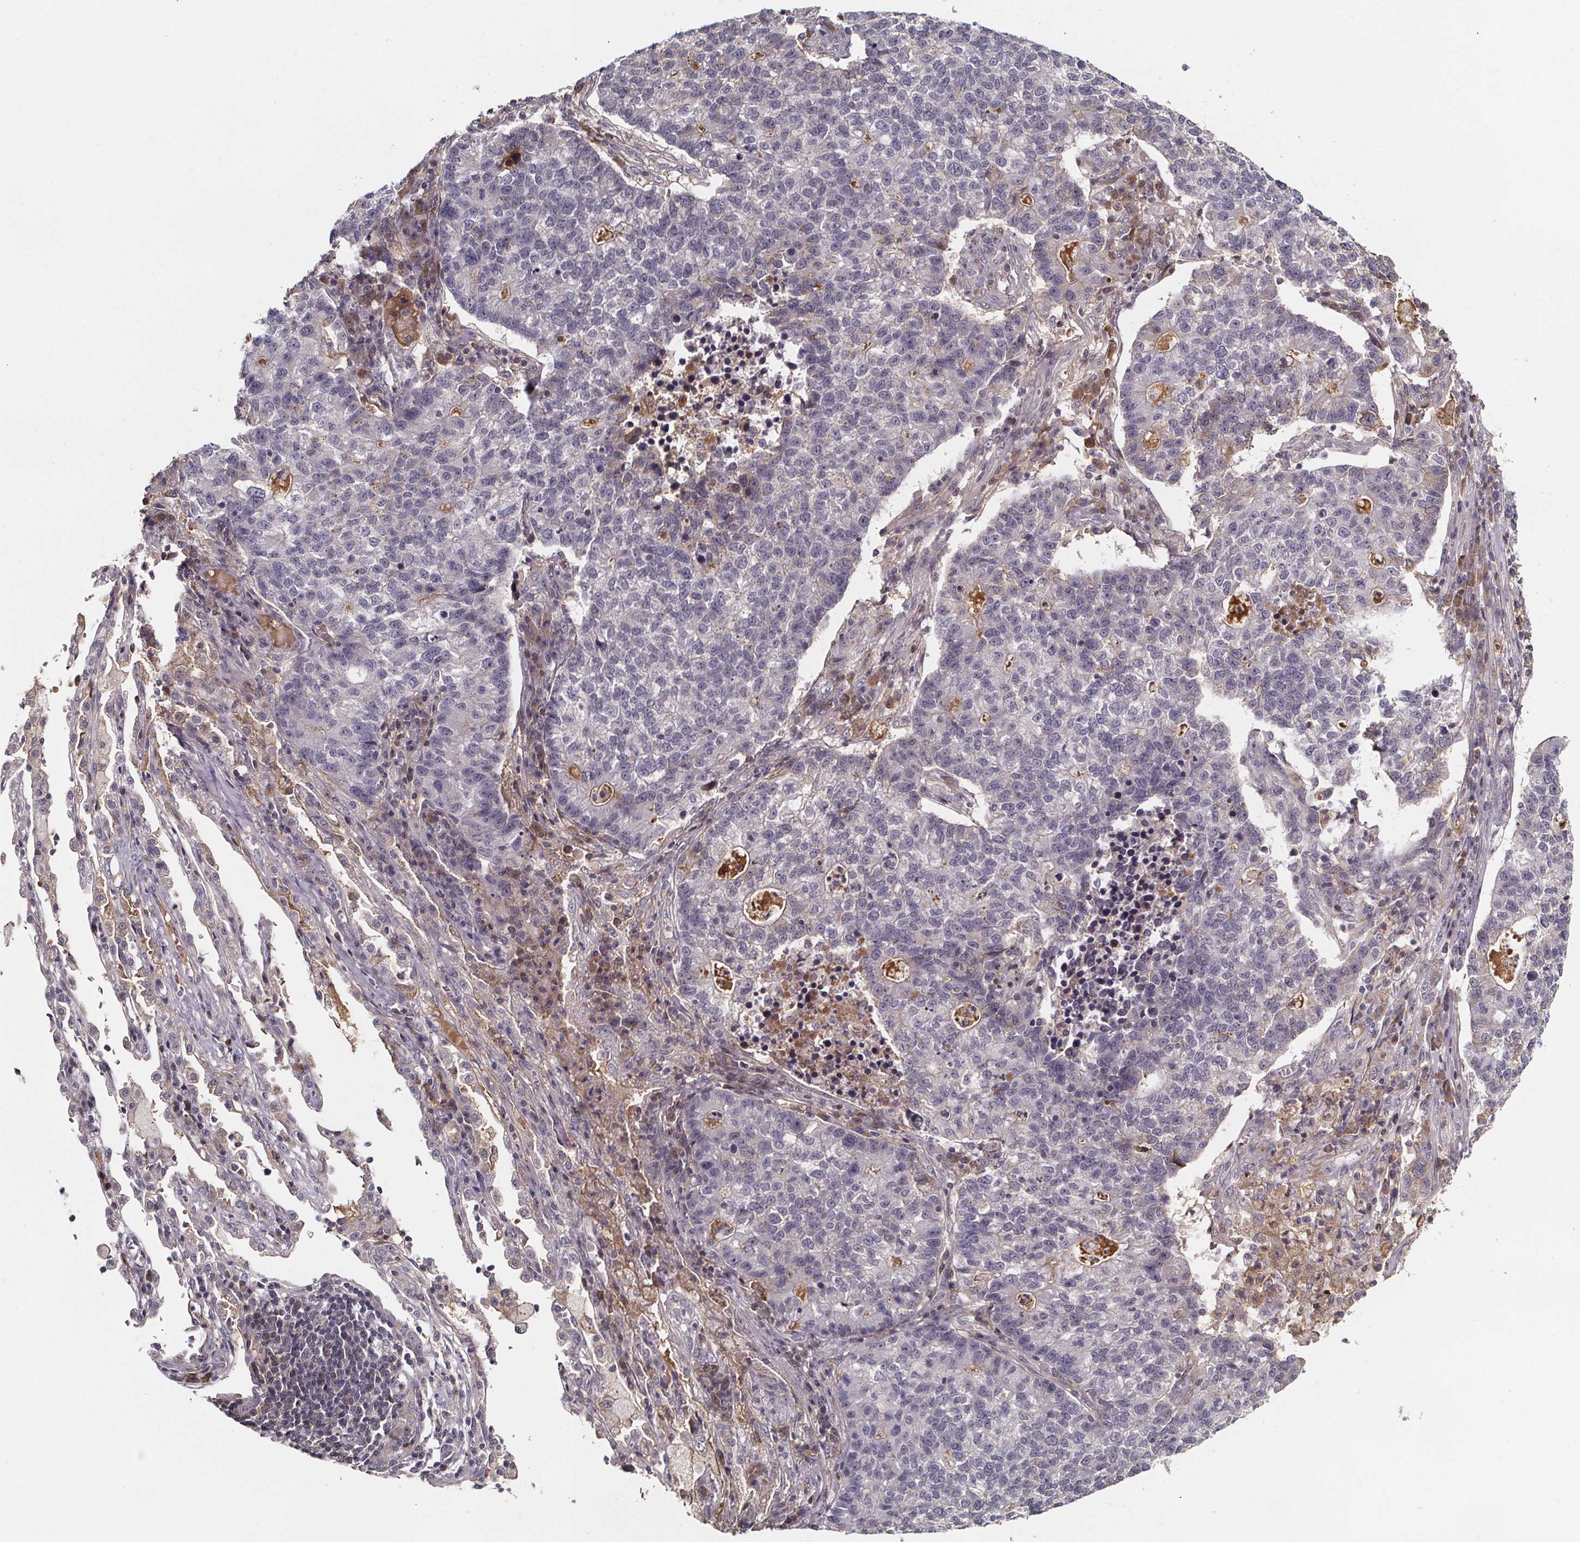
{"staining": {"intensity": "negative", "quantity": "none", "location": "none"}, "tissue": "lung cancer", "cell_type": "Tumor cells", "image_type": "cancer", "snomed": [{"axis": "morphology", "description": "Adenocarcinoma, NOS"}, {"axis": "topography", "description": "Lung"}], "caption": "A micrograph of adenocarcinoma (lung) stained for a protein reveals no brown staining in tumor cells. Nuclei are stained in blue.", "gene": "NPHP4", "patient": {"sex": "male", "age": 57}}